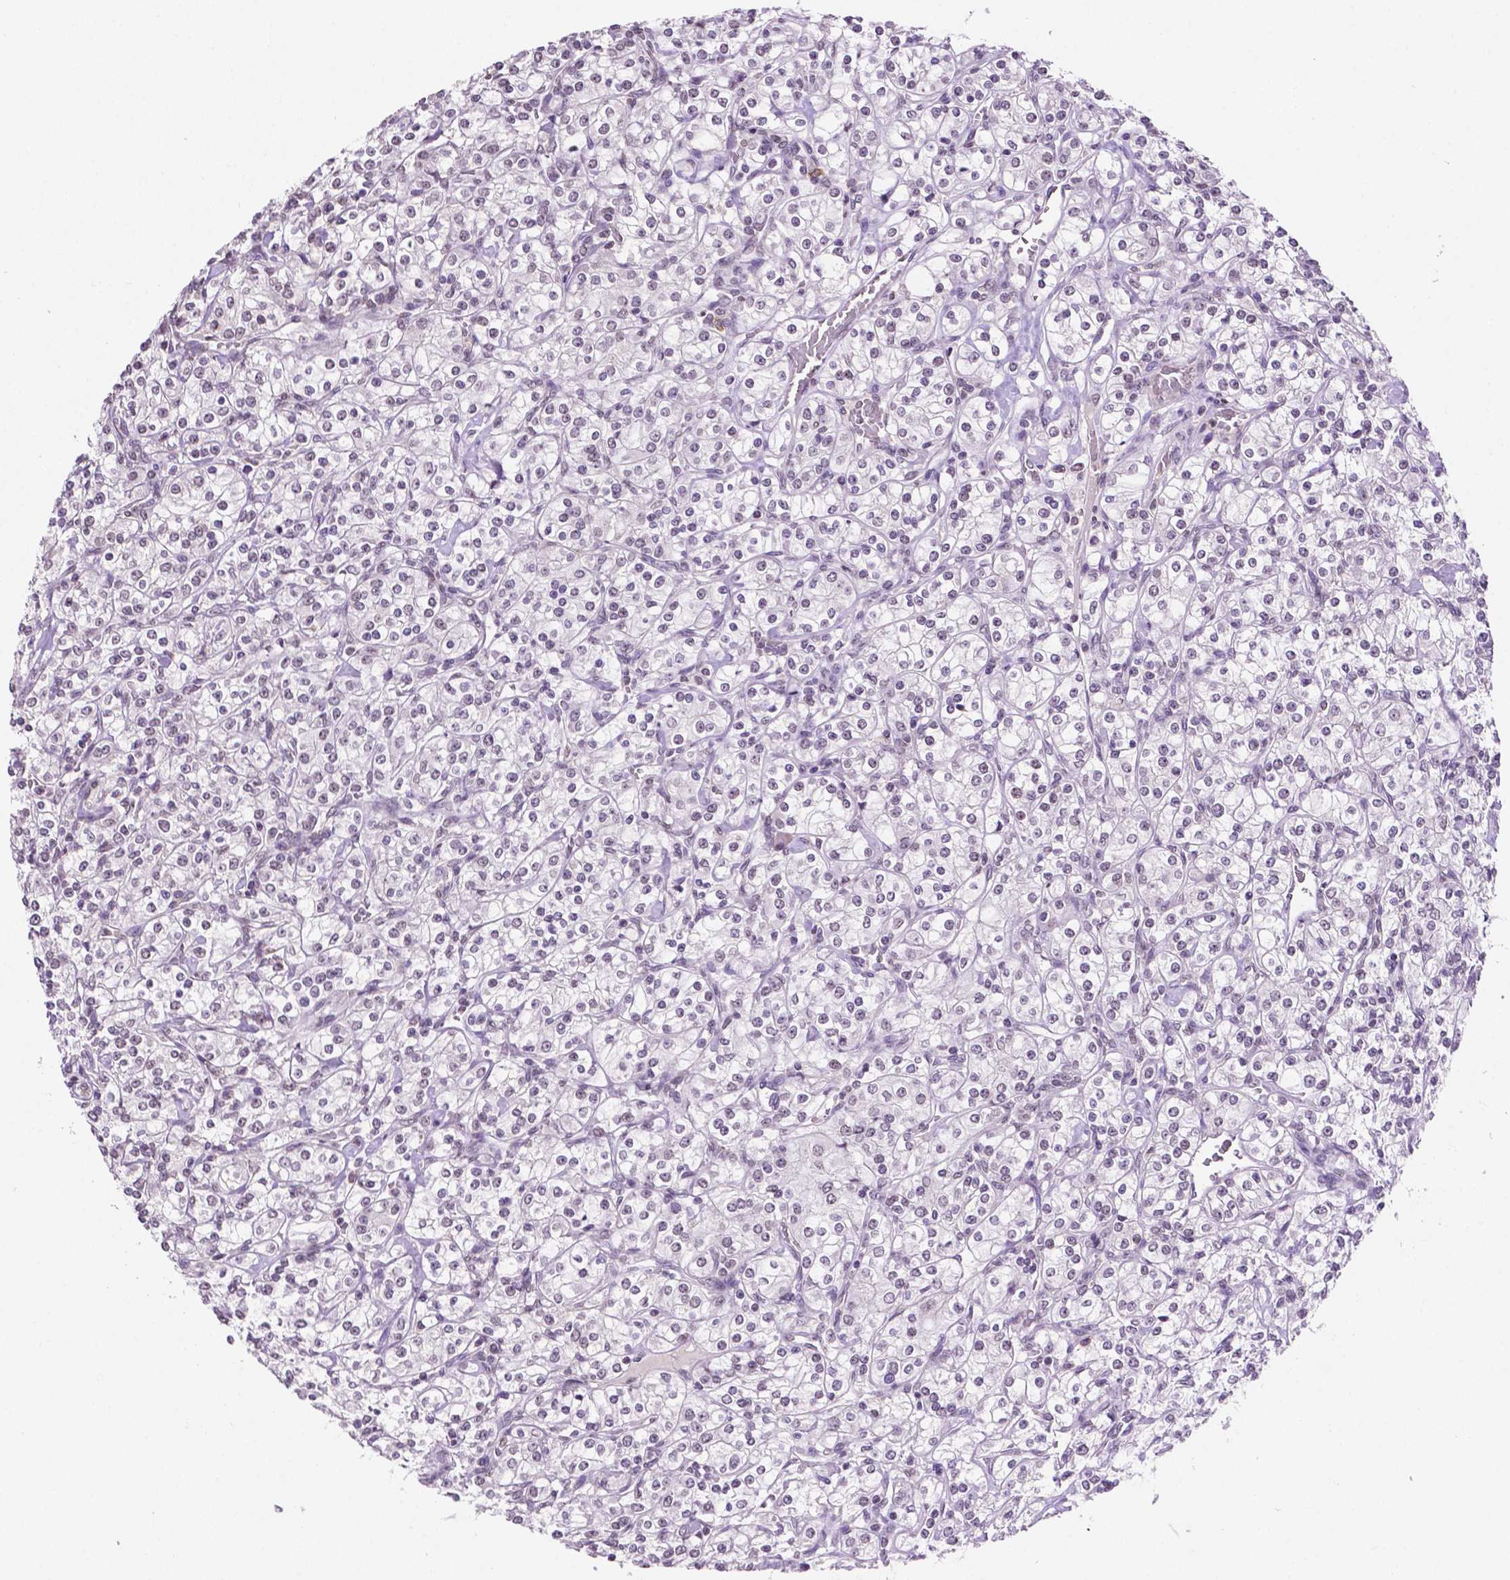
{"staining": {"intensity": "negative", "quantity": "none", "location": "none"}, "tissue": "renal cancer", "cell_type": "Tumor cells", "image_type": "cancer", "snomed": [{"axis": "morphology", "description": "Adenocarcinoma, NOS"}, {"axis": "topography", "description": "Kidney"}], "caption": "High magnification brightfield microscopy of renal adenocarcinoma stained with DAB (3,3'-diaminobenzidine) (brown) and counterstained with hematoxylin (blue): tumor cells show no significant staining.", "gene": "PTPN6", "patient": {"sex": "male", "age": 77}}